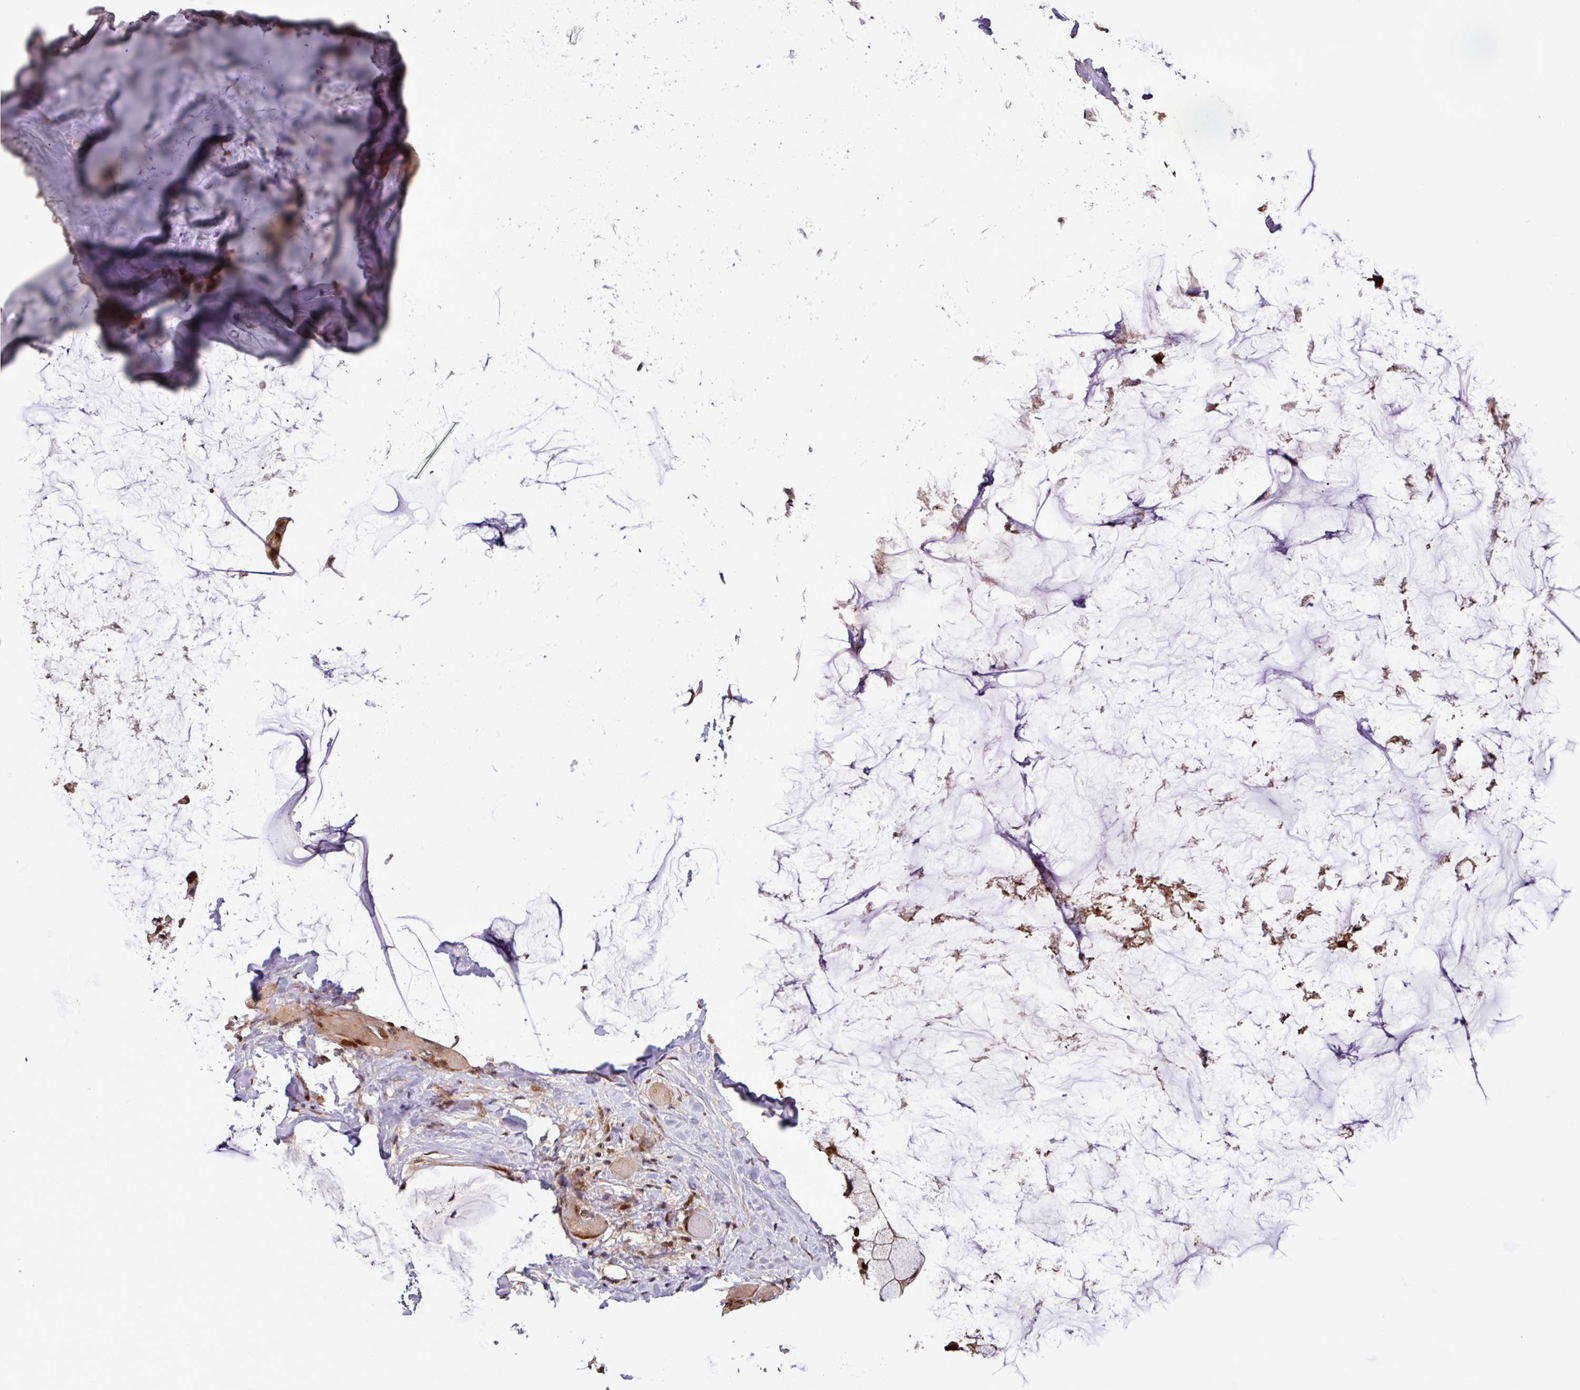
{"staining": {"intensity": "moderate", "quantity": ">75%", "location": "cytoplasmic/membranous,nuclear"}, "tissue": "ovarian cancer", "cell_type": "Tumor cells", "image_type": "cancer", "snomed": [{"axis": "morphology", "description": "Cystadenocarcinoma, mucinous, NOS"}, {"axis": "topography", "description": "Ovary"}], "caption": "Tumor cells show medium levels of moderate cytoplasmic/membranous and nuclear expression in approximately >75% of cells in human ovarian cancer.", "gene": "SLC22A24", "patient": {"sex": "female", "age": 39}}